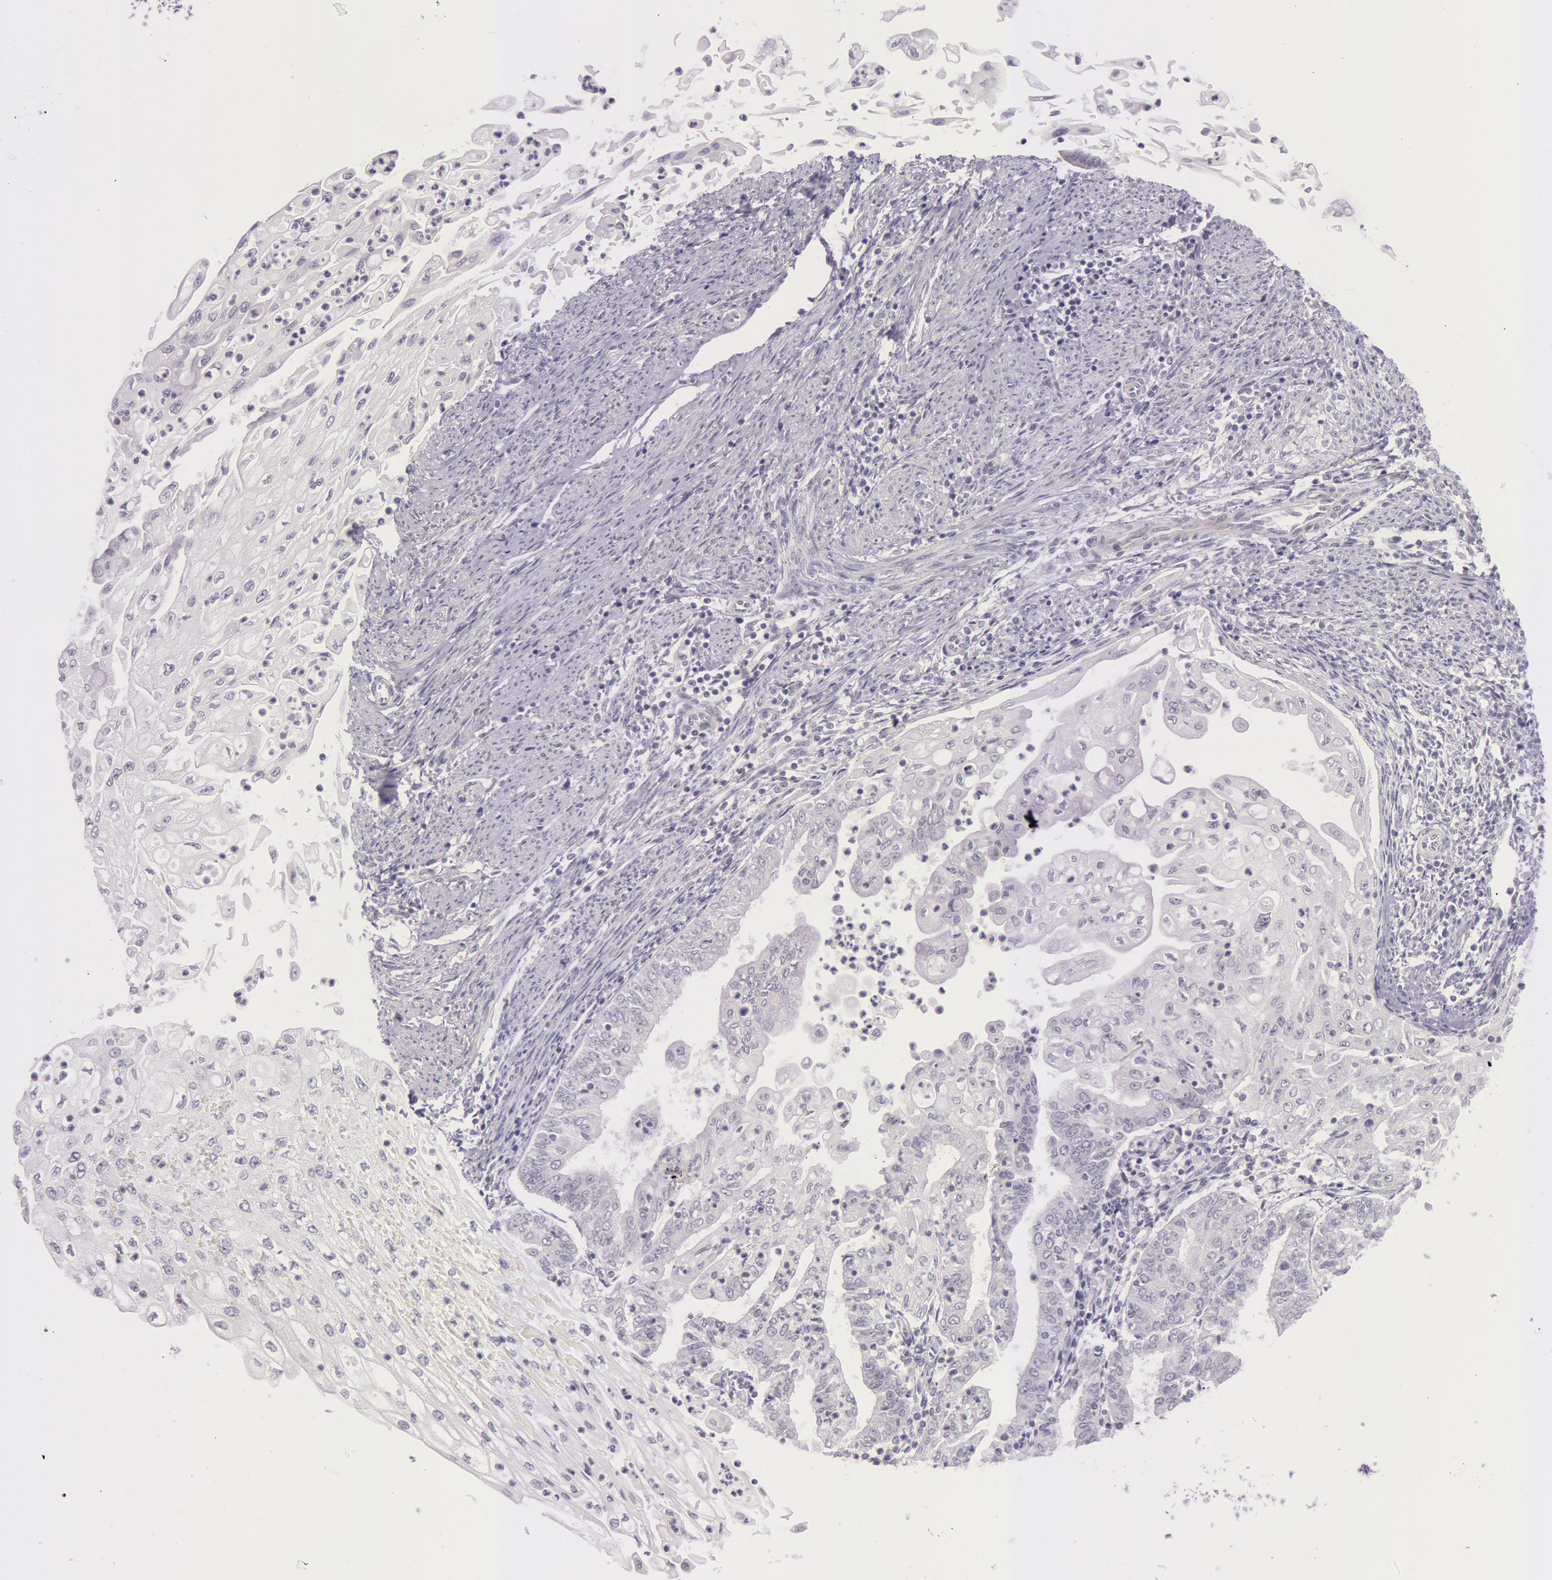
{"staining": {"intensity": "negative", "quantity": "none", "location": "none"}, "tissue": "endometrial cancer", "cell_type": "Tumor cells", "image_type": "cancer", "snomed": [{"axis": "morphology", "description": "Adenocarcinoma, NOS"}, {"axis": "topography", "description": "Endometrium"}], "caption": "High power microscopy image of an IHC image of endometrial adenocarcinoma, revealing no significant positivity in tumor cells. (DAB immunohistochemistry (IHC), high magnification).", "gene": "RBMY1F", "patient": {"sex": "female", "age": 75}}